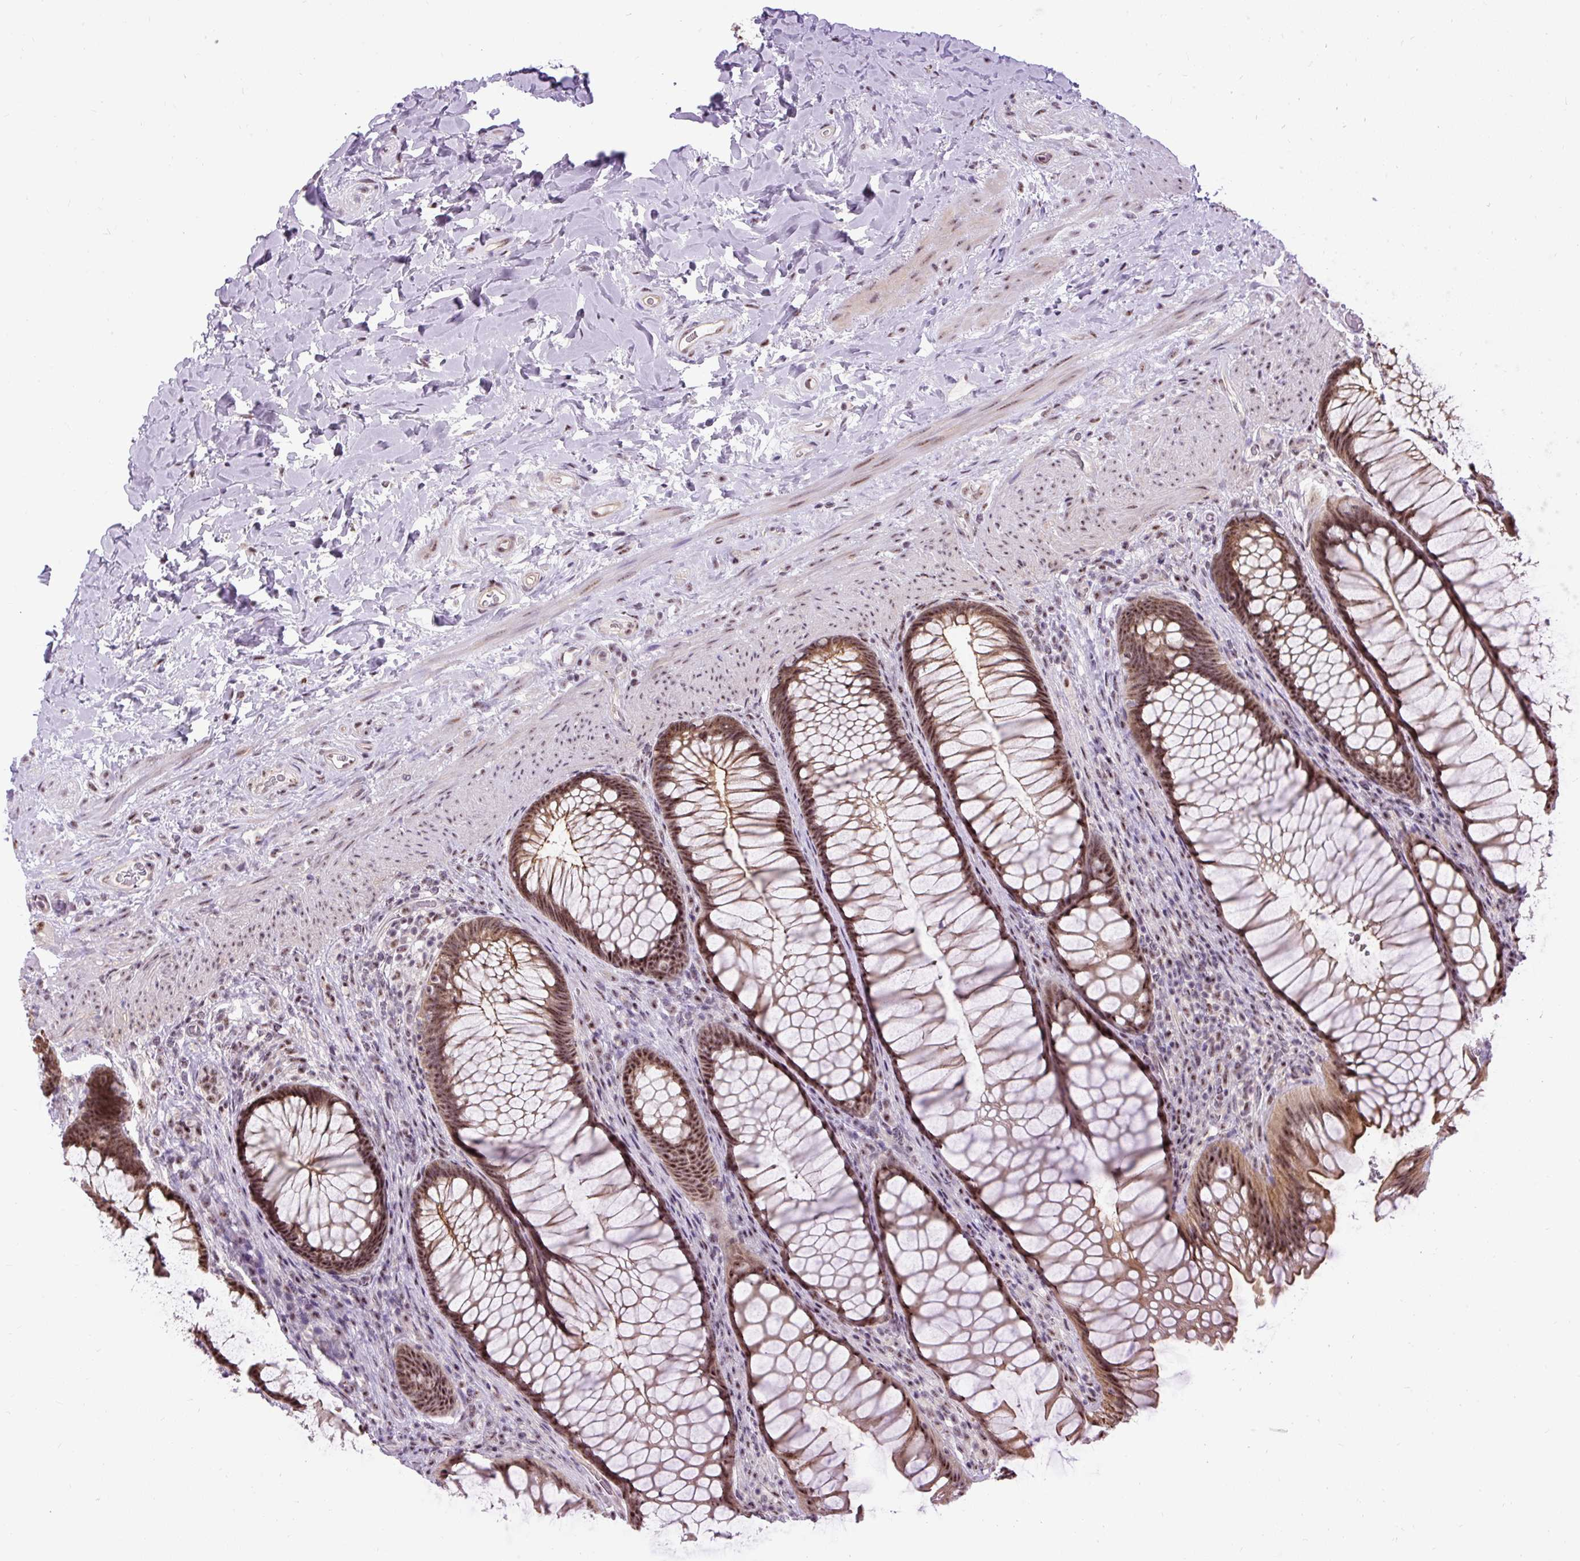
{"staining": {"intensity": "moderate", "quantity": ">75%", "location": "cytoplasmic/membranous,nuclear"}, "tissue": "rectum", "cell_type": "Glandular cells", "image_type": "normal", "snomed": [{"axis": "morphology", "description": "Normal tissue, NOS"}, {"axis": "topography", "description": "Rectum"}], "caption": "Moderate cytoplasmic/membranous,nuclear expression for a protein is seen in about >75% of glandular cells of normal rectum using immunohistochemistry (IHC).", "gene": "SMC5", "patient": {"sex": "male", "age": 53}}